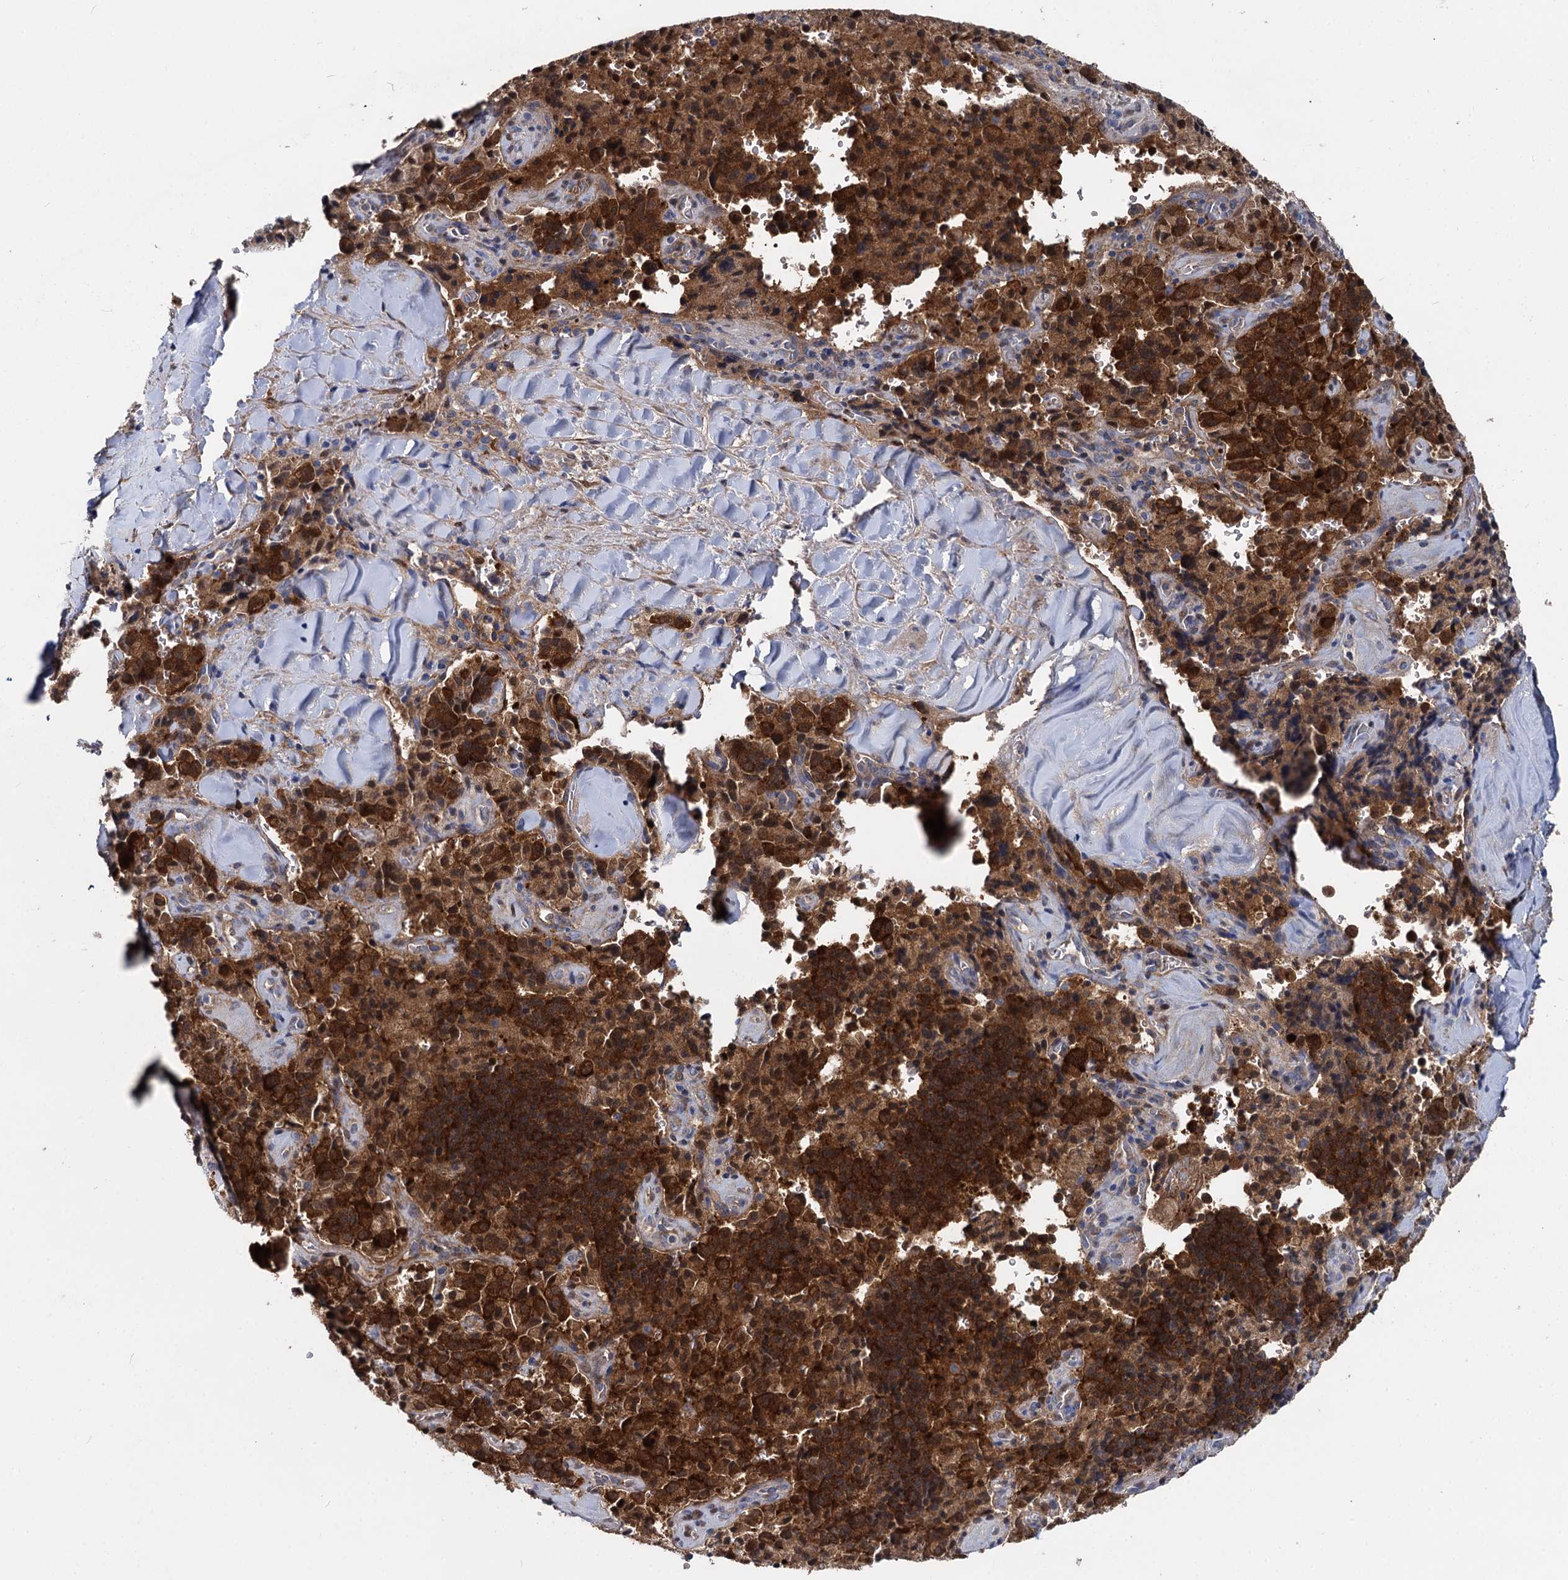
{"staining": {"intensity": "strong", "quantity": ">75%", "location": "cytoplasmic/membranous,nuclear"}, "tissue": "pancreatic cancer", "cell_type": "Tumor cells", "image_type": "cancer", "snomed": [{"axis": "morphology", "description": "Adenocarcinoma, NOS"}, {"axis": "topography", "description": "Pancreas"}], "caption": "Immunohistochemical staining of pancreatic cancer (adenocarcinoma) shows high levels of strong cytoplasmic/membranous and nuclear protein expression in approximately >75% of tumor cells. The protein of interest is stained brown, and the nuclei are stained in blue (DAB IHC with brightfield microscopy, high magnification).", "gene": "GSTM3", "patient": {"sex": "male", "age": 65}}